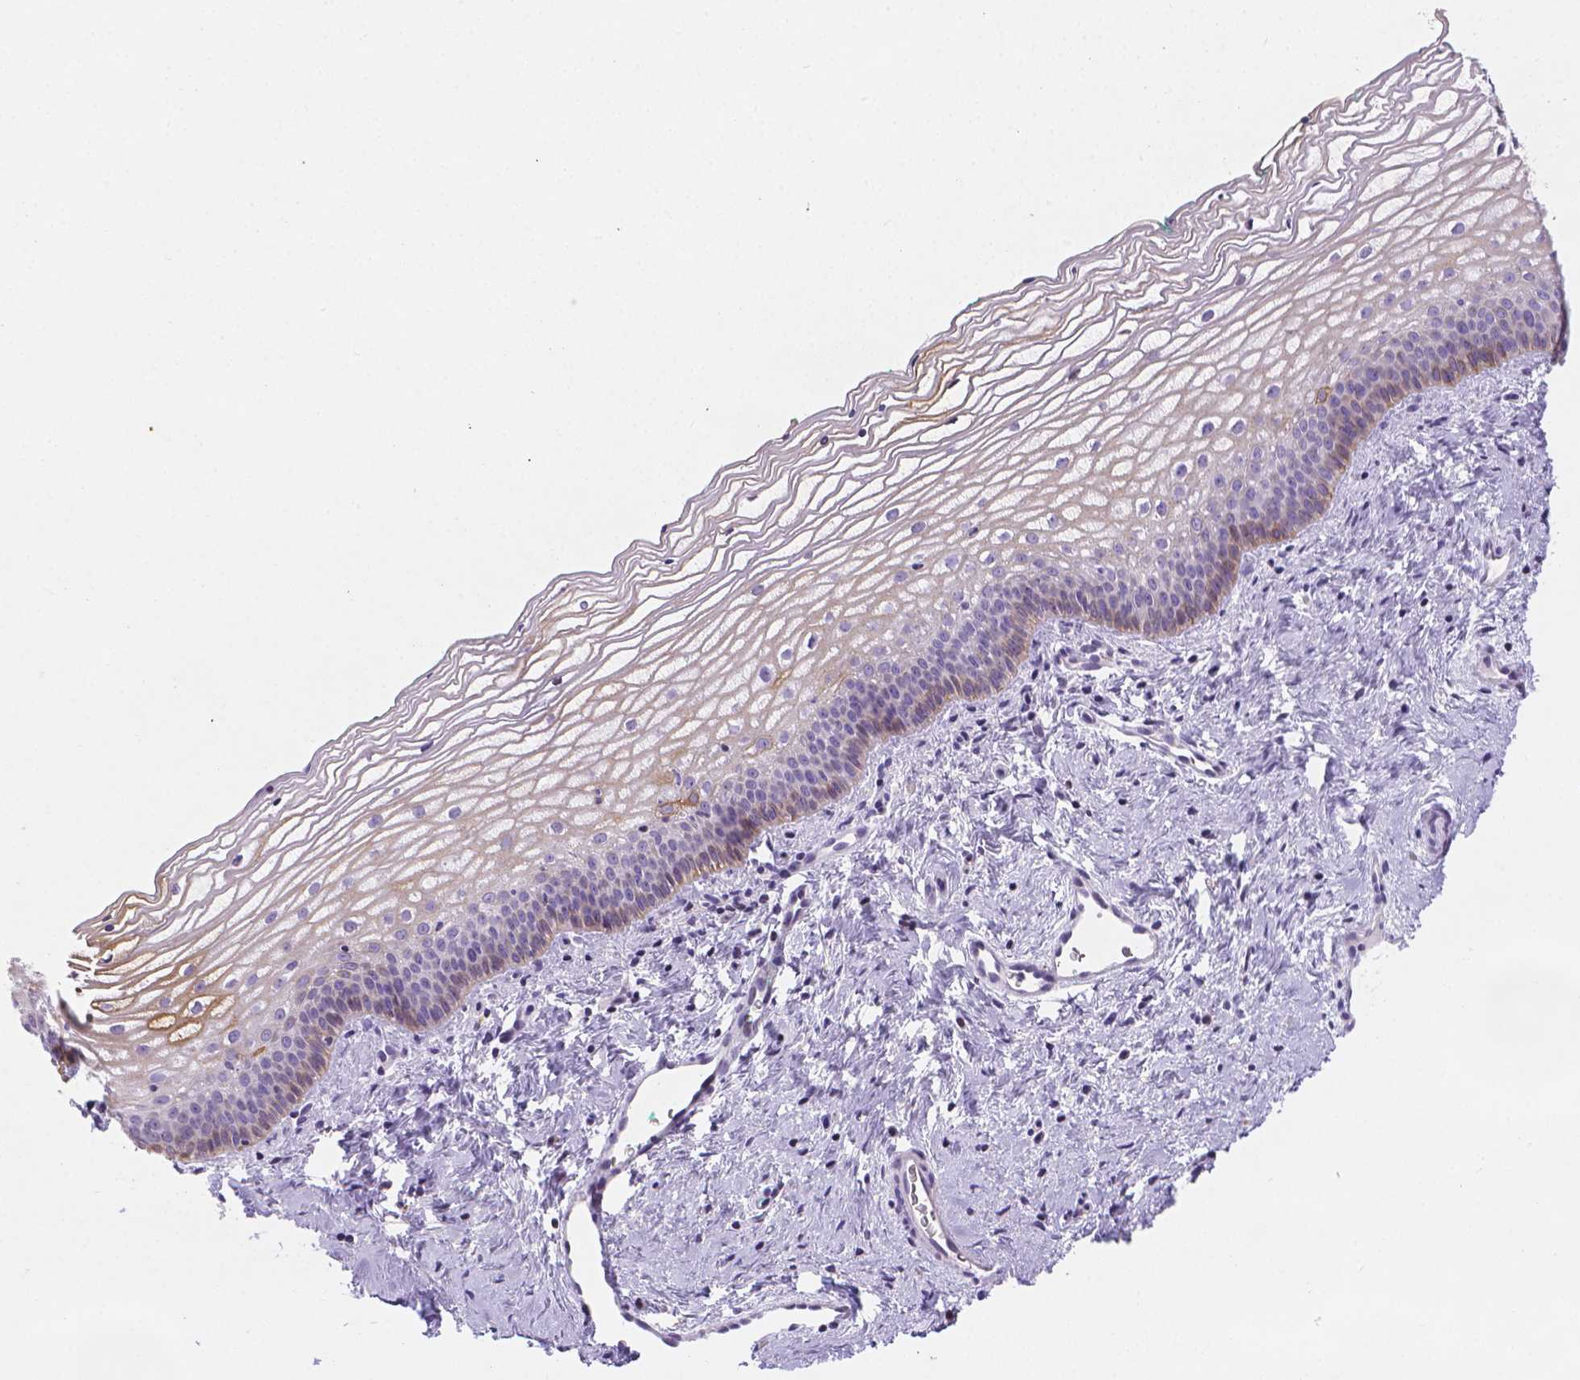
{"staining": {"intensity": "moderate", "quantity": "25%-75%", "location": "cytoplasmic/membranous"}, "tissue": "vagina", "cell_type": "Squamous epithelial cells", "image_type": "normal", "snomed": [{"axis": "morphology", "description": "Normal tissue, NOS"}, {"axis": "topography", "description": "Vagina"}], "caption": "High-magnification brightfield microscopy of normal vagina stained with DAB (brown) and counterstained with hematoxylin (blue). squamous epithelial cells exhibit moderate cytoplasmic/membranous positivity is identified in approximately25%-75% of cells.", "gene": "DMWD", "patient": {"sex": "female", "age": 44}}